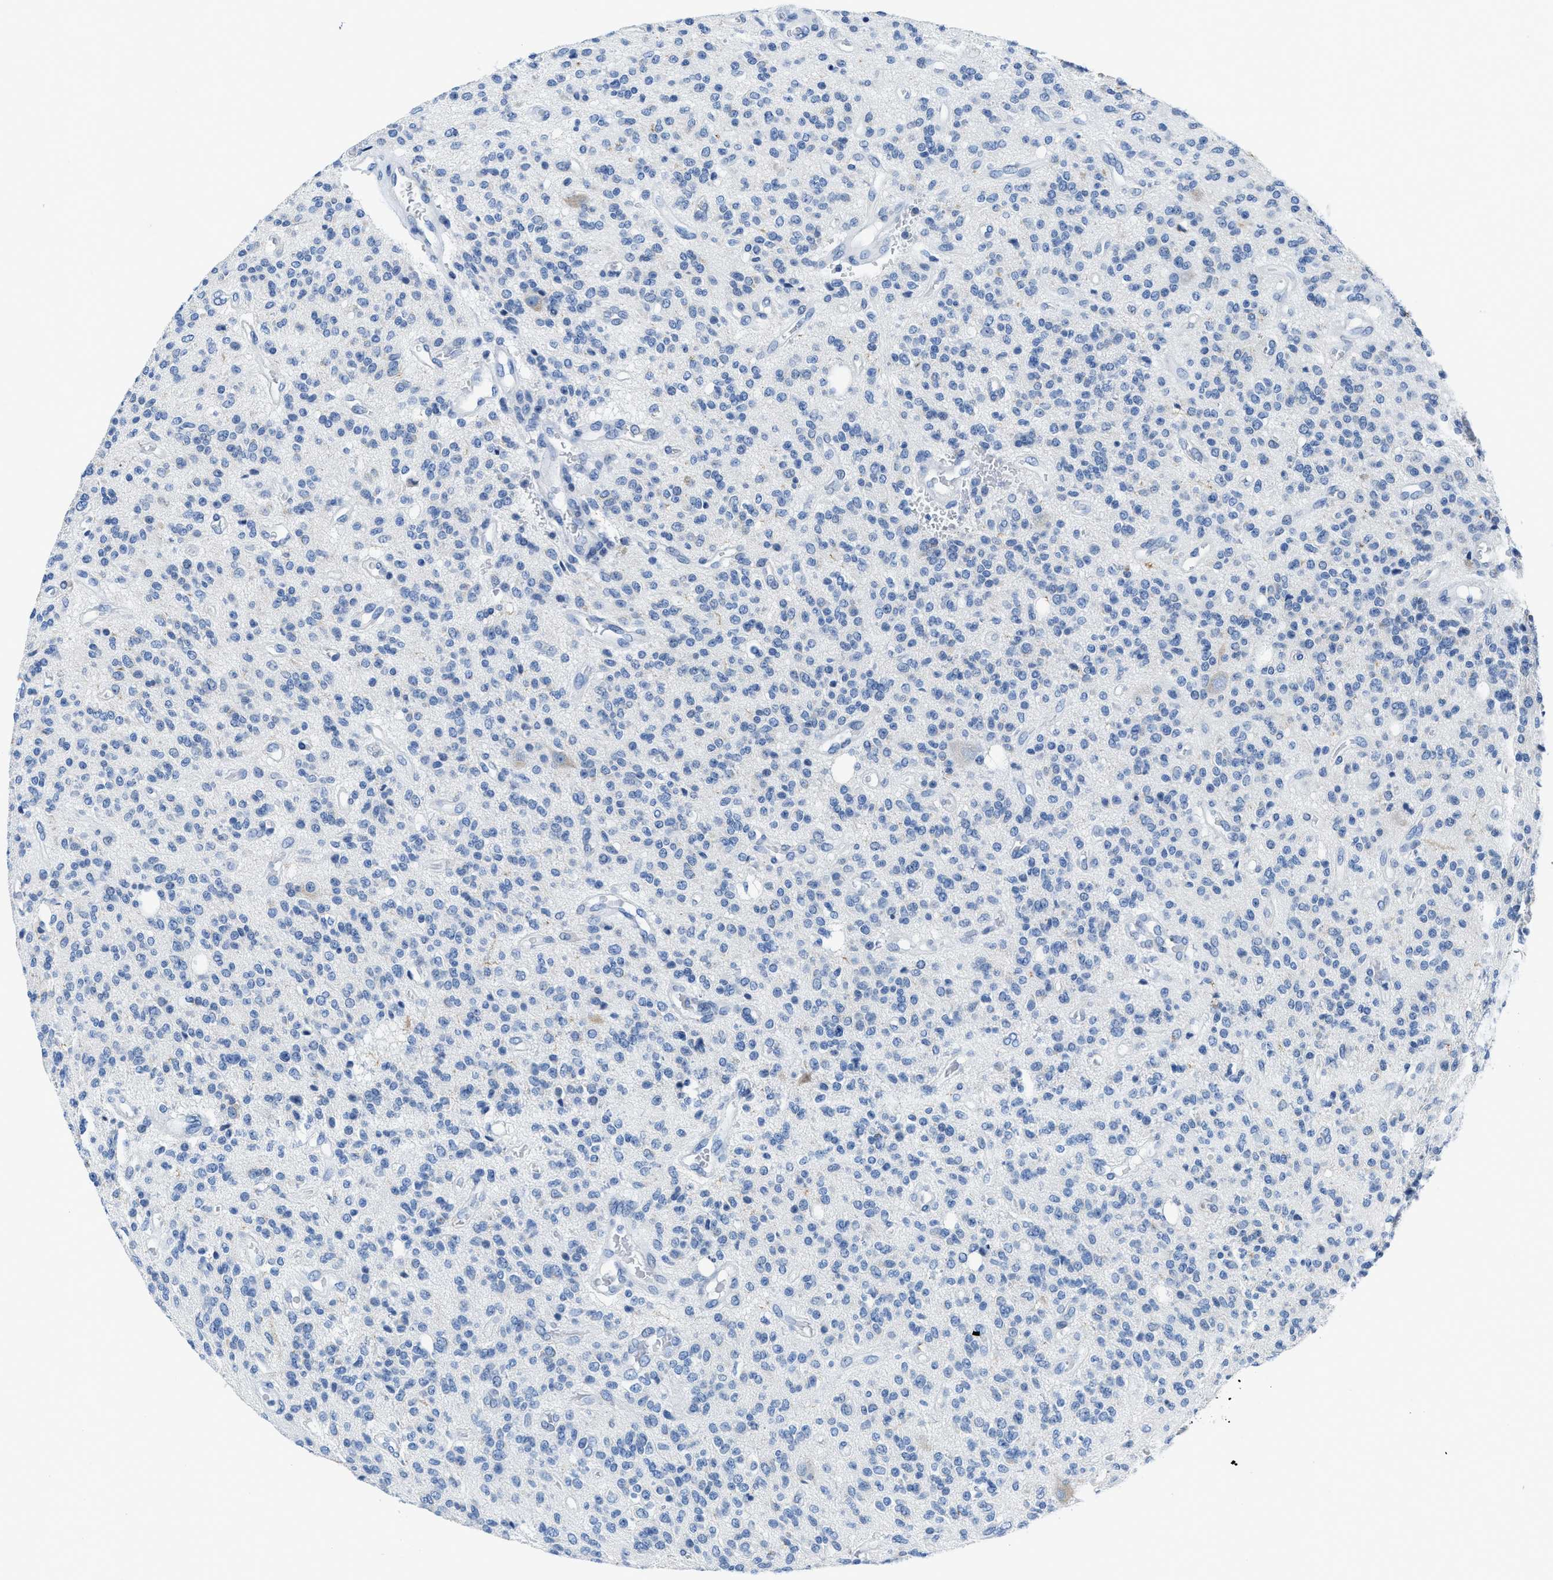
{"staining": {"intensity": "negative", "quantity": "none", "location": "none"}, "tissue": "glioma", "cell_type": "Tumor cells", "image_type": "cancer", "snomed": [{"axis": "morphology", "description": "Glioma, malignant, High grade"}, {"axis": "topography", "description": "Brain"}], "caption": "Photomicrograph shows no protein positivity in tumor cells of glioma tissue.", "gene": "ASZ1", "patient": {"sex": "male", "age": 34}}